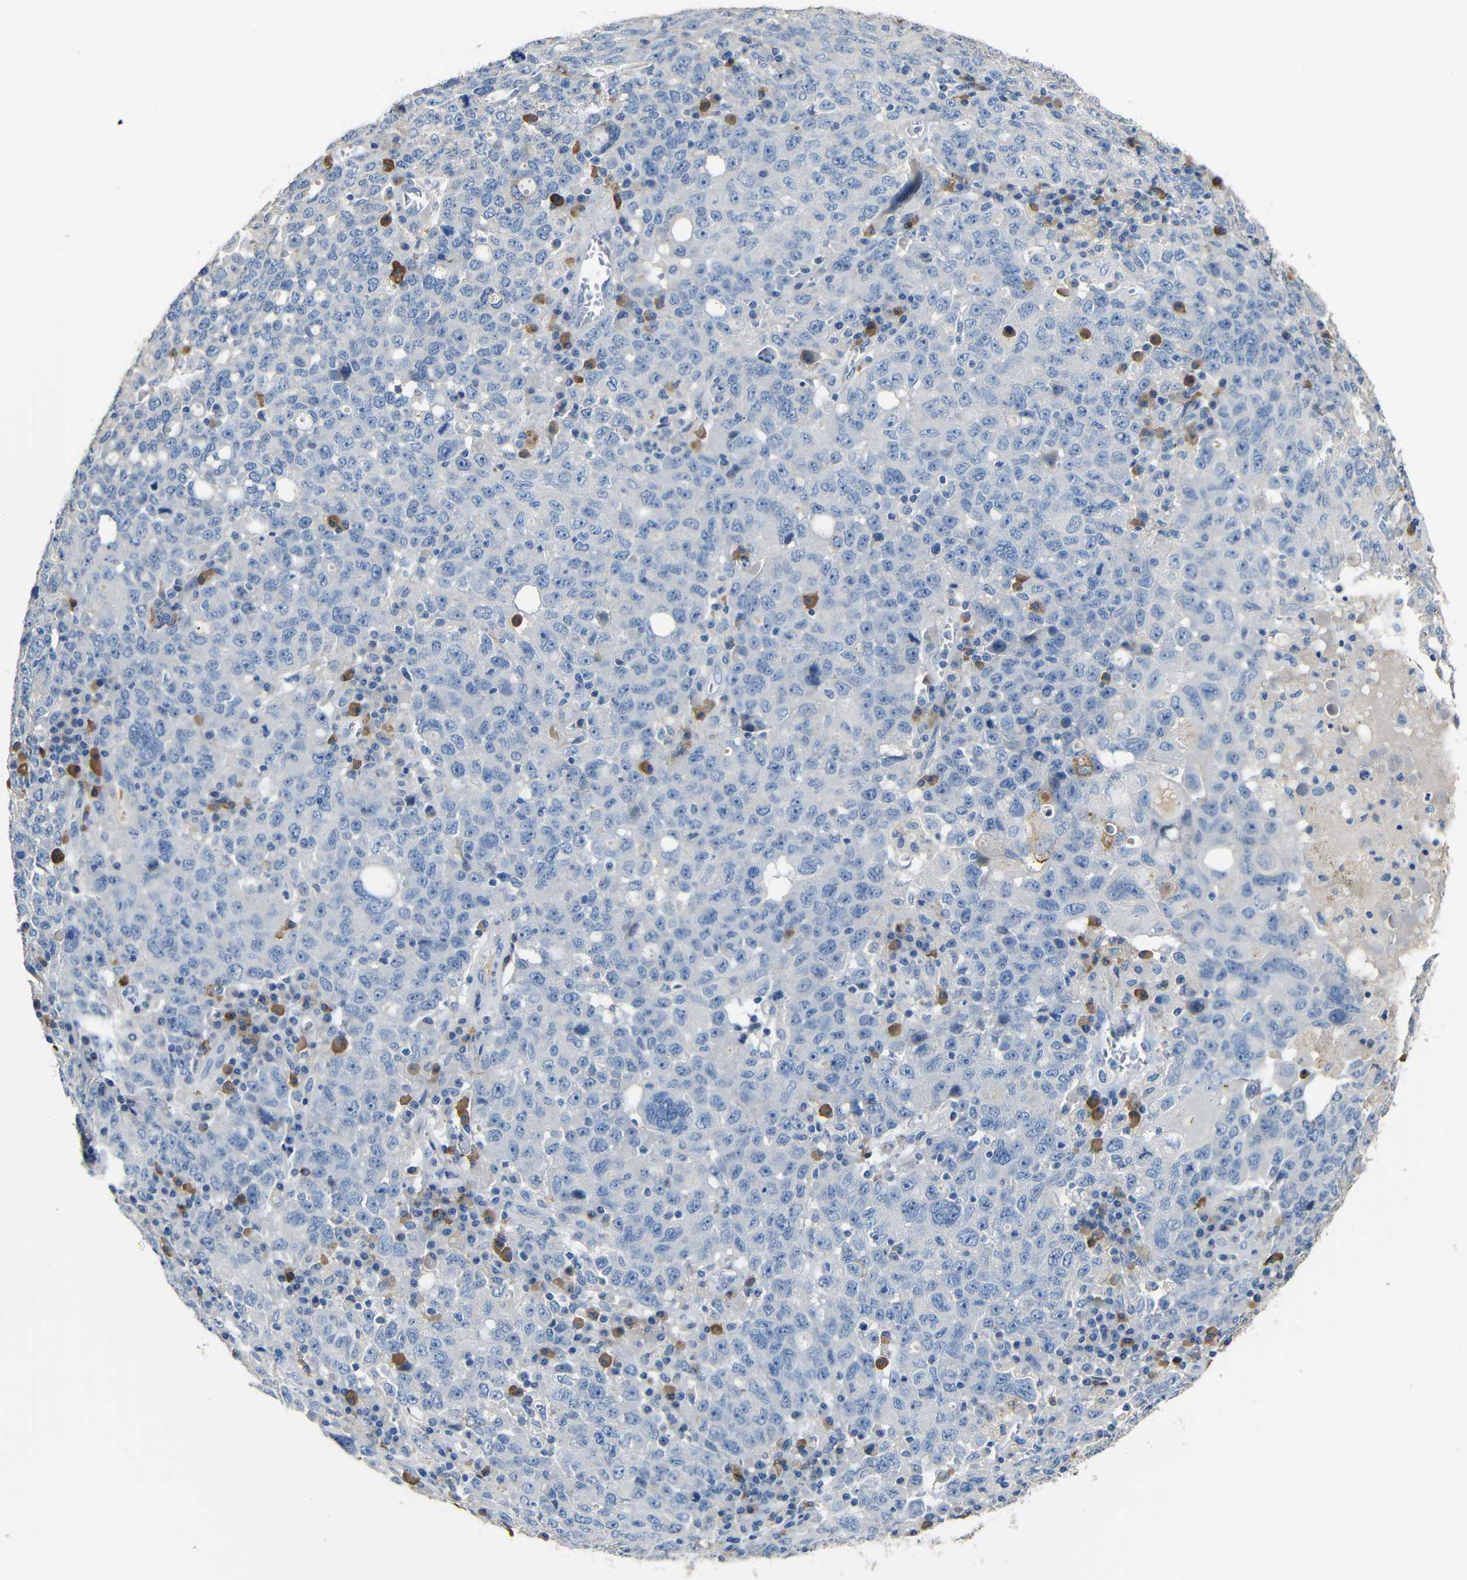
{"staining": {"intensity": "negative", "quantity": "none", "location": "none"}, "tissue": "ovarian cancer", "cell_type": "Tumor cells", "image_type": "cancer", "snomed": [{"axis": "morphology", "description": "Carcinoma, endometroid"}, {"axis": "topography", "description": "Ovary"}], "caption": "Ovarian cancer stained for a protein using immunohistochemistry shows no positivity tumor cells.", "gene": "ACKR2", "patient": {"sex": "female", "age": 62}}